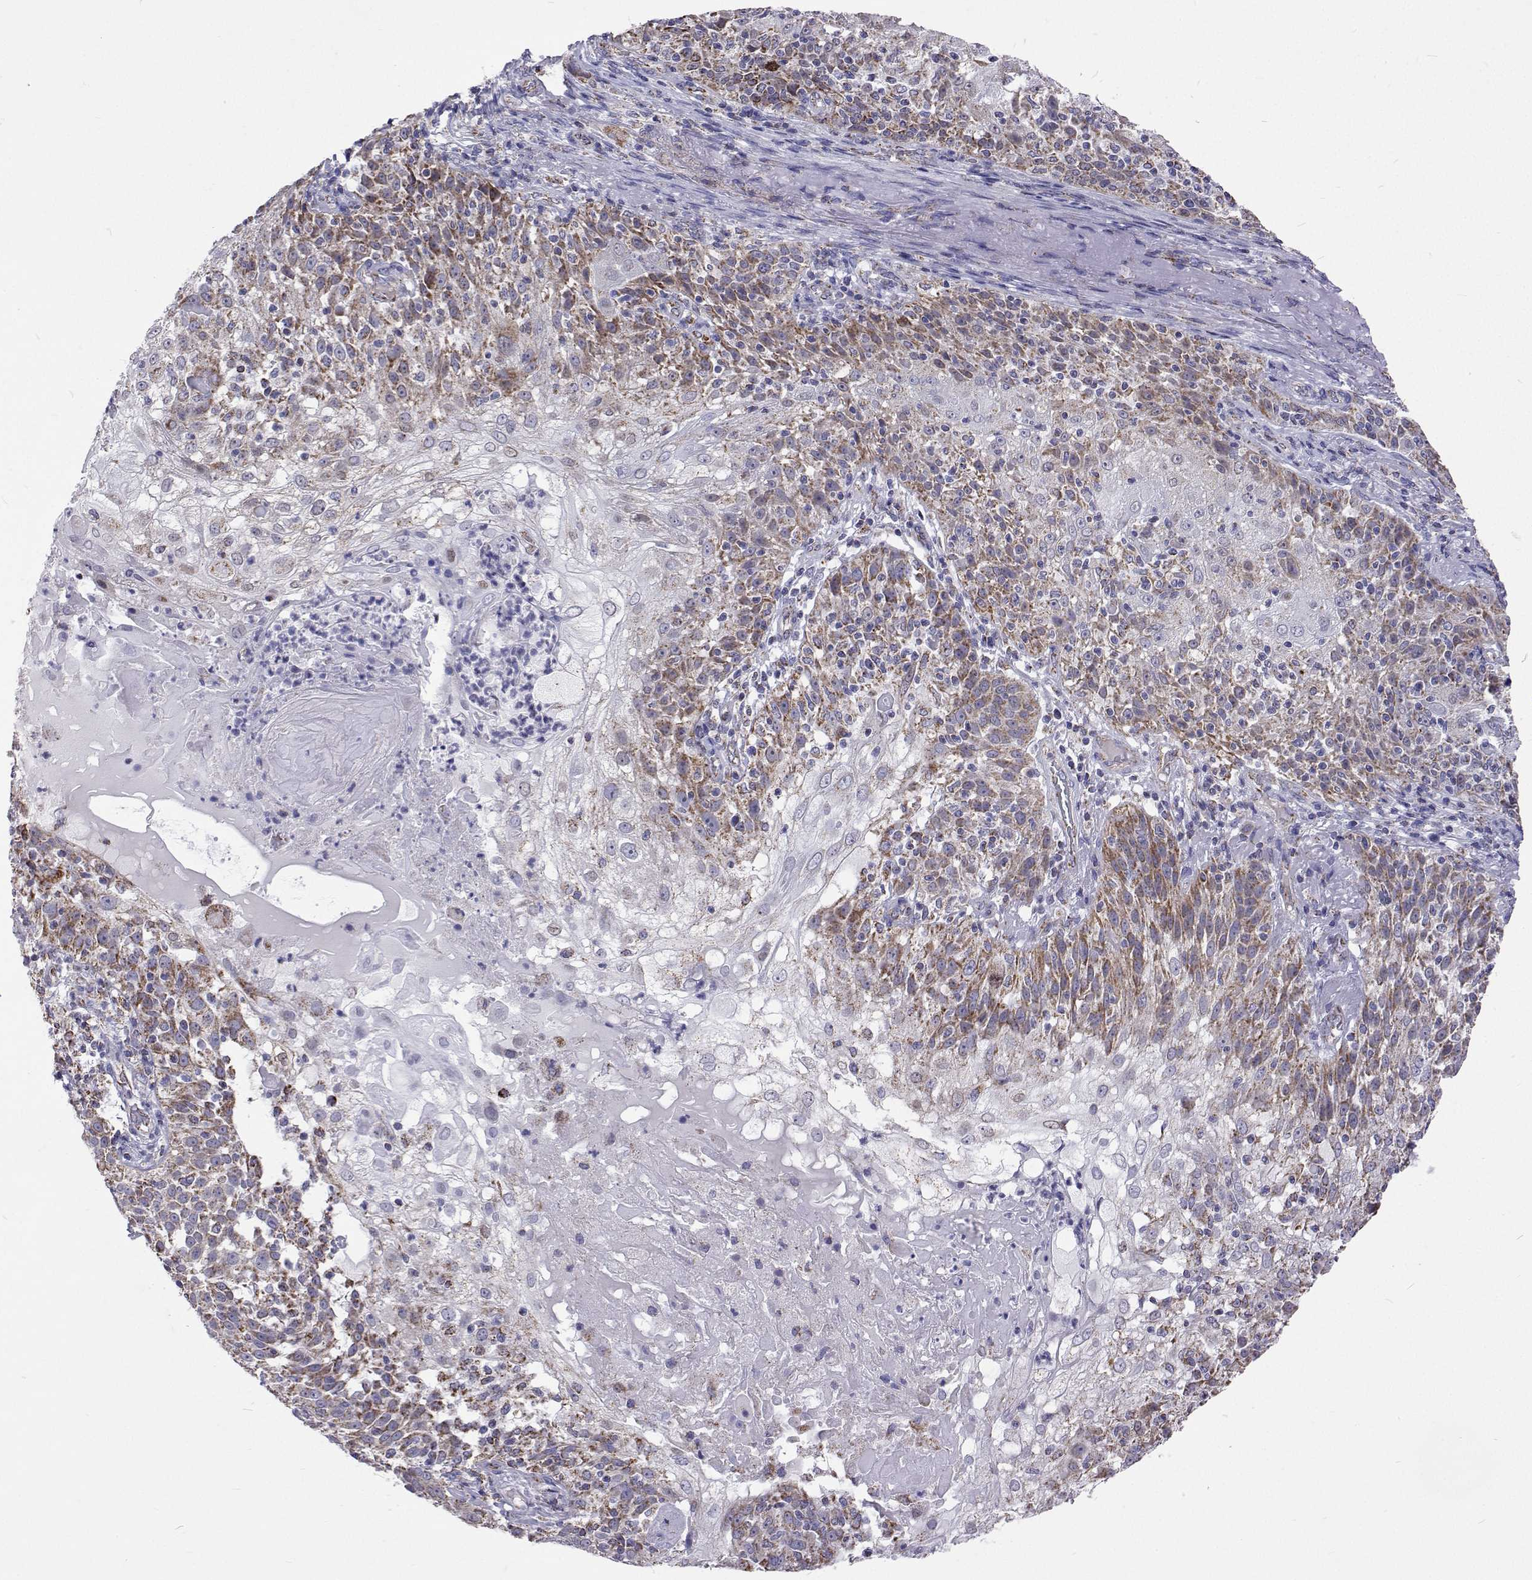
{"staining": {"intensity": "moderate", "quantity": "25%-75%", "location": "cytoplasmic/membranous"}, "tissue": "skin cancer", "cell_type": "Tumor cells", "image_type": "cancer", "snomed": [{"axis": "morphology", "description": "Normal tissue, NOS"}, {"axis": "morphology", "description": "Squamous cell carcinoma, NOS"}, {"axis": "topography", "description": "Skin"}], "caption": "Brown immunohistochemical staining in human skin cancer shows moderate cytoplasmic/membranous staining in about 25%-75% of tumor cells.", "gene": "MCCC2", "patient": {"sex": "female", "age": 83}}